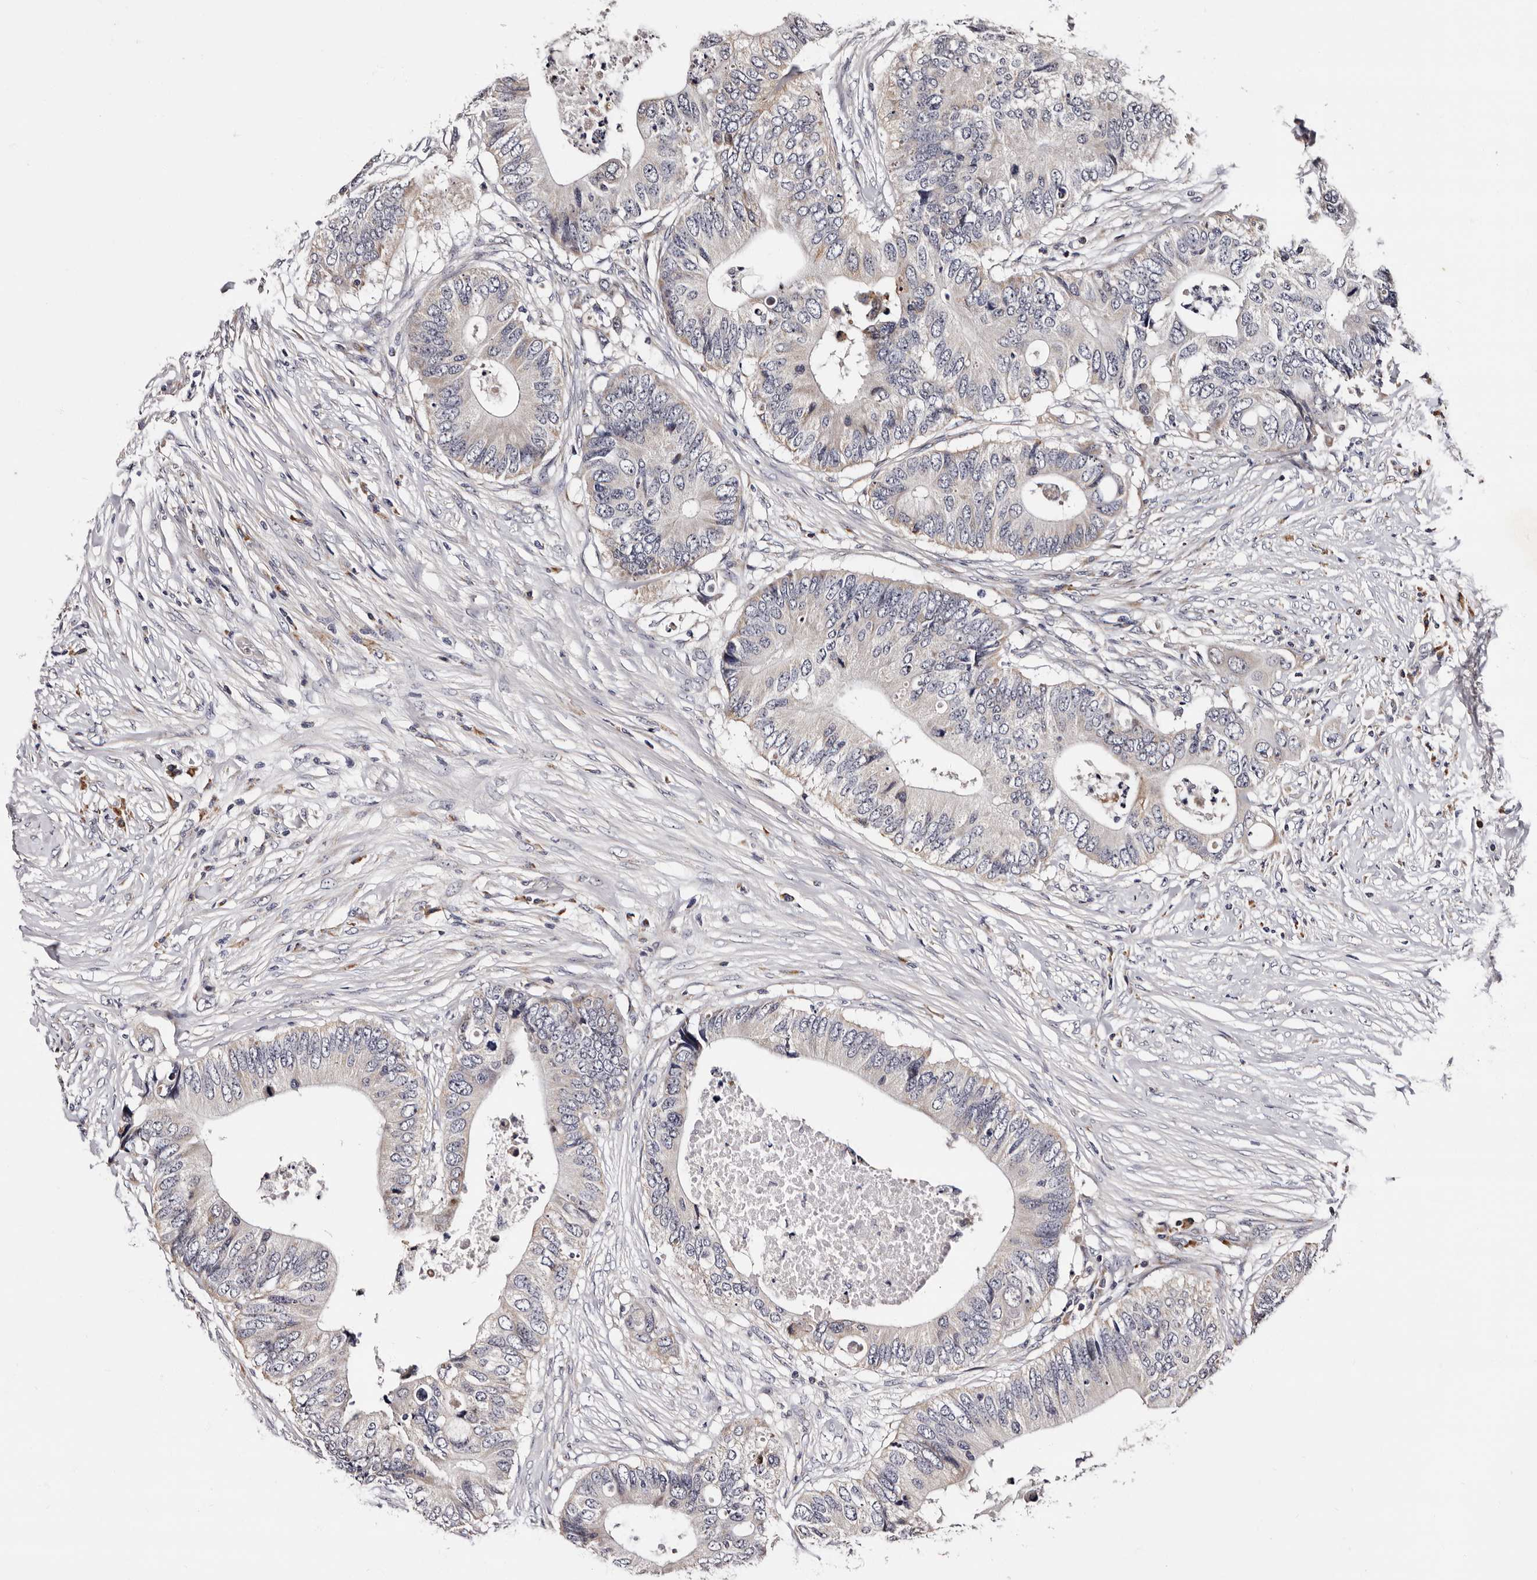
{"staining": {"intensity": "weak", "quantity": "<25%", "location": "cytoplasmic/membranous"}, "tissue": "colorectal cancer", "cell_type": "Tumor cells", "image_type": "cancer", "snomed": [{"axis": "morphology", "description": "Adenocarcinoma, NOS"}, {"axis": "topography", "description": "Colon"}], "caption": "The immunohistochemistry micrograph has no significant staining in tumor cells of colorectal adenocarcinoma tissue.", "gene": "TAF4B", "patient": {"sex": "male", "age": 71}}